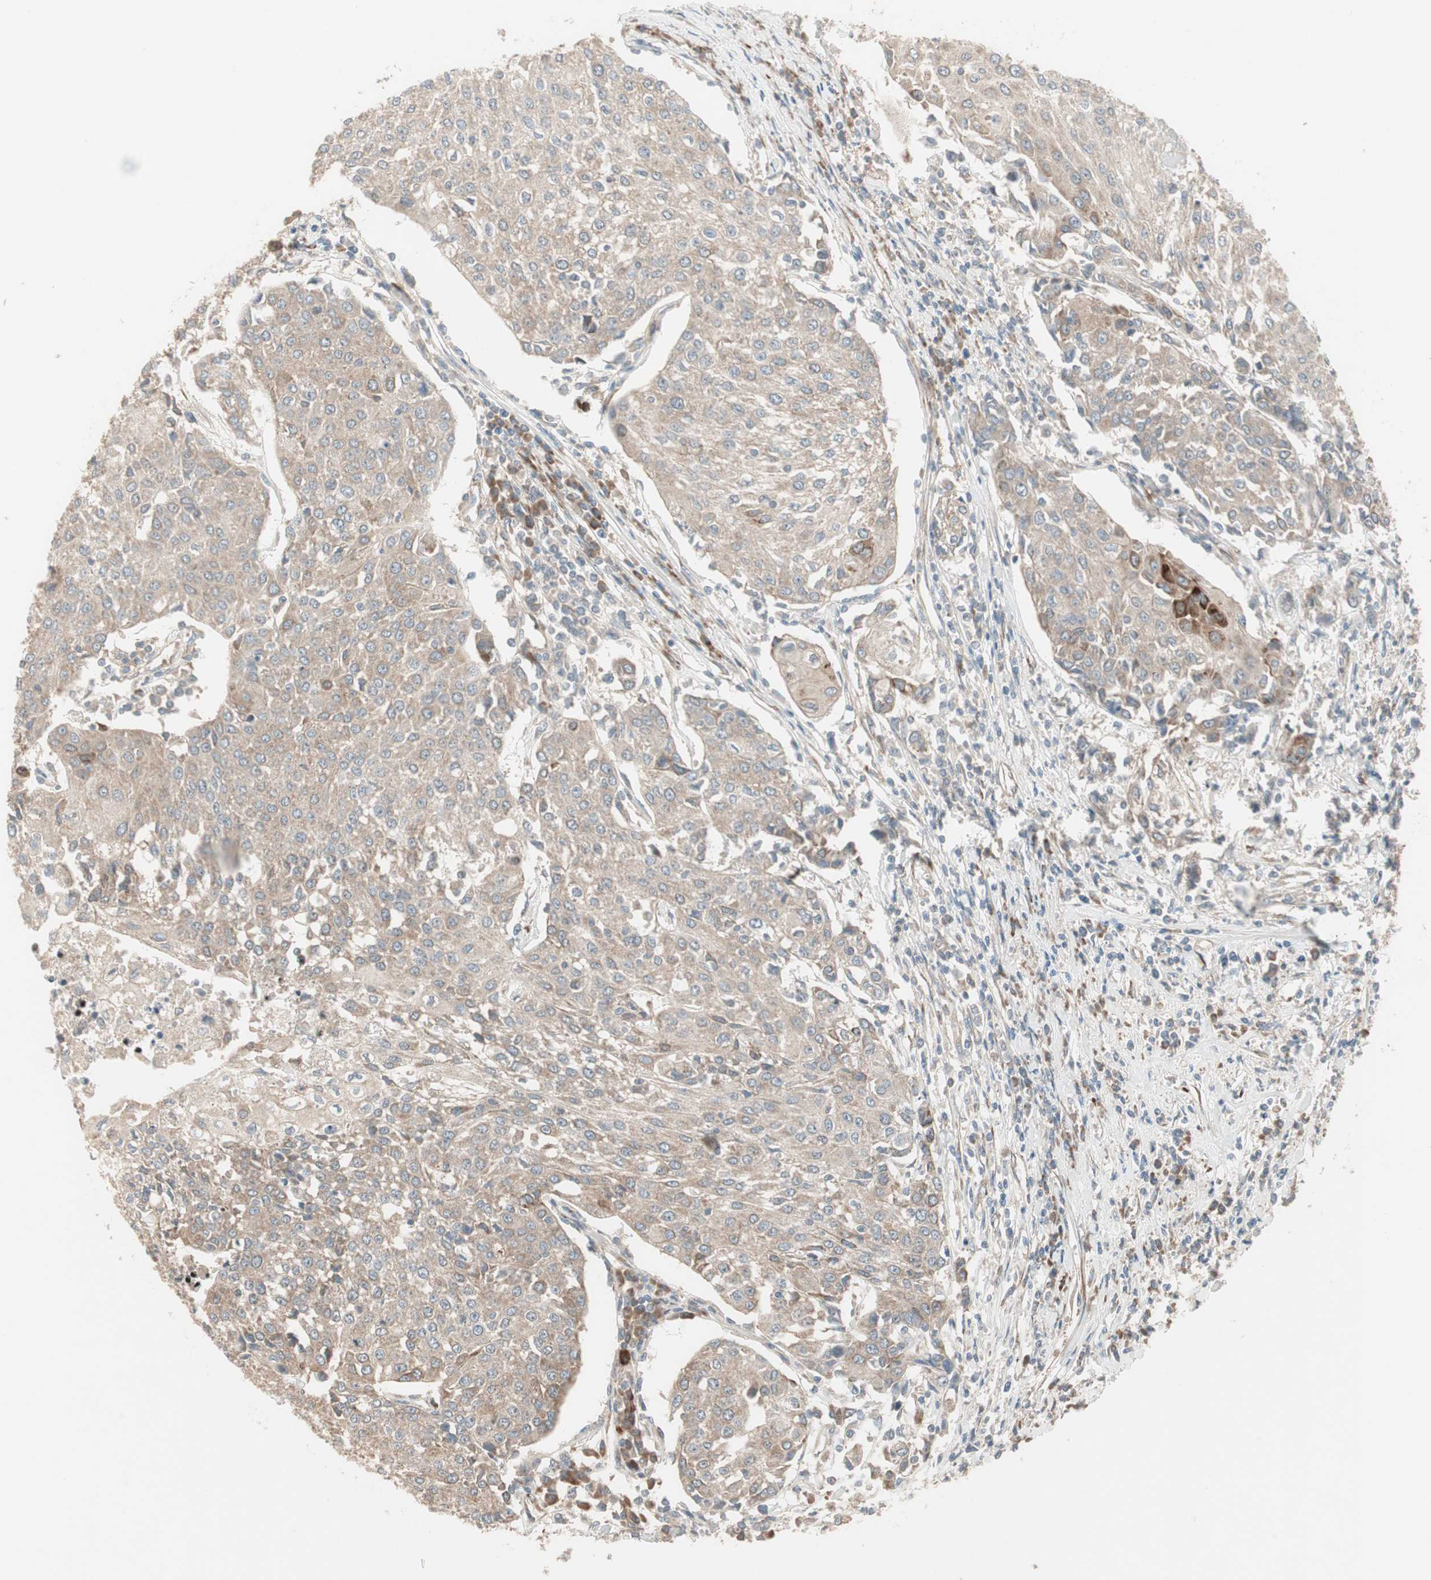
{"staining": {"intensity": "weak", "quantity": "25%-75%", "location": "cytoplasmic/membranous"}, "tissue": "urothelial cancer", "cell_type": "Tumor cells", "image_type": "cancer", "snomed": [{"axis": "morphology", "description": "Urothelial carcinoma, High grade"}, {"axis": "topography", "description": "Urinary bladder"}], "caption": "Human urothelial cancer stained for a protein (brown) exhibits weak cytoplasmic/membranous positive expression in approximately 25%-75% of tumor cells.", "gene": "PPP2R5E", "patient": {"sex": "female", "age": 85}}